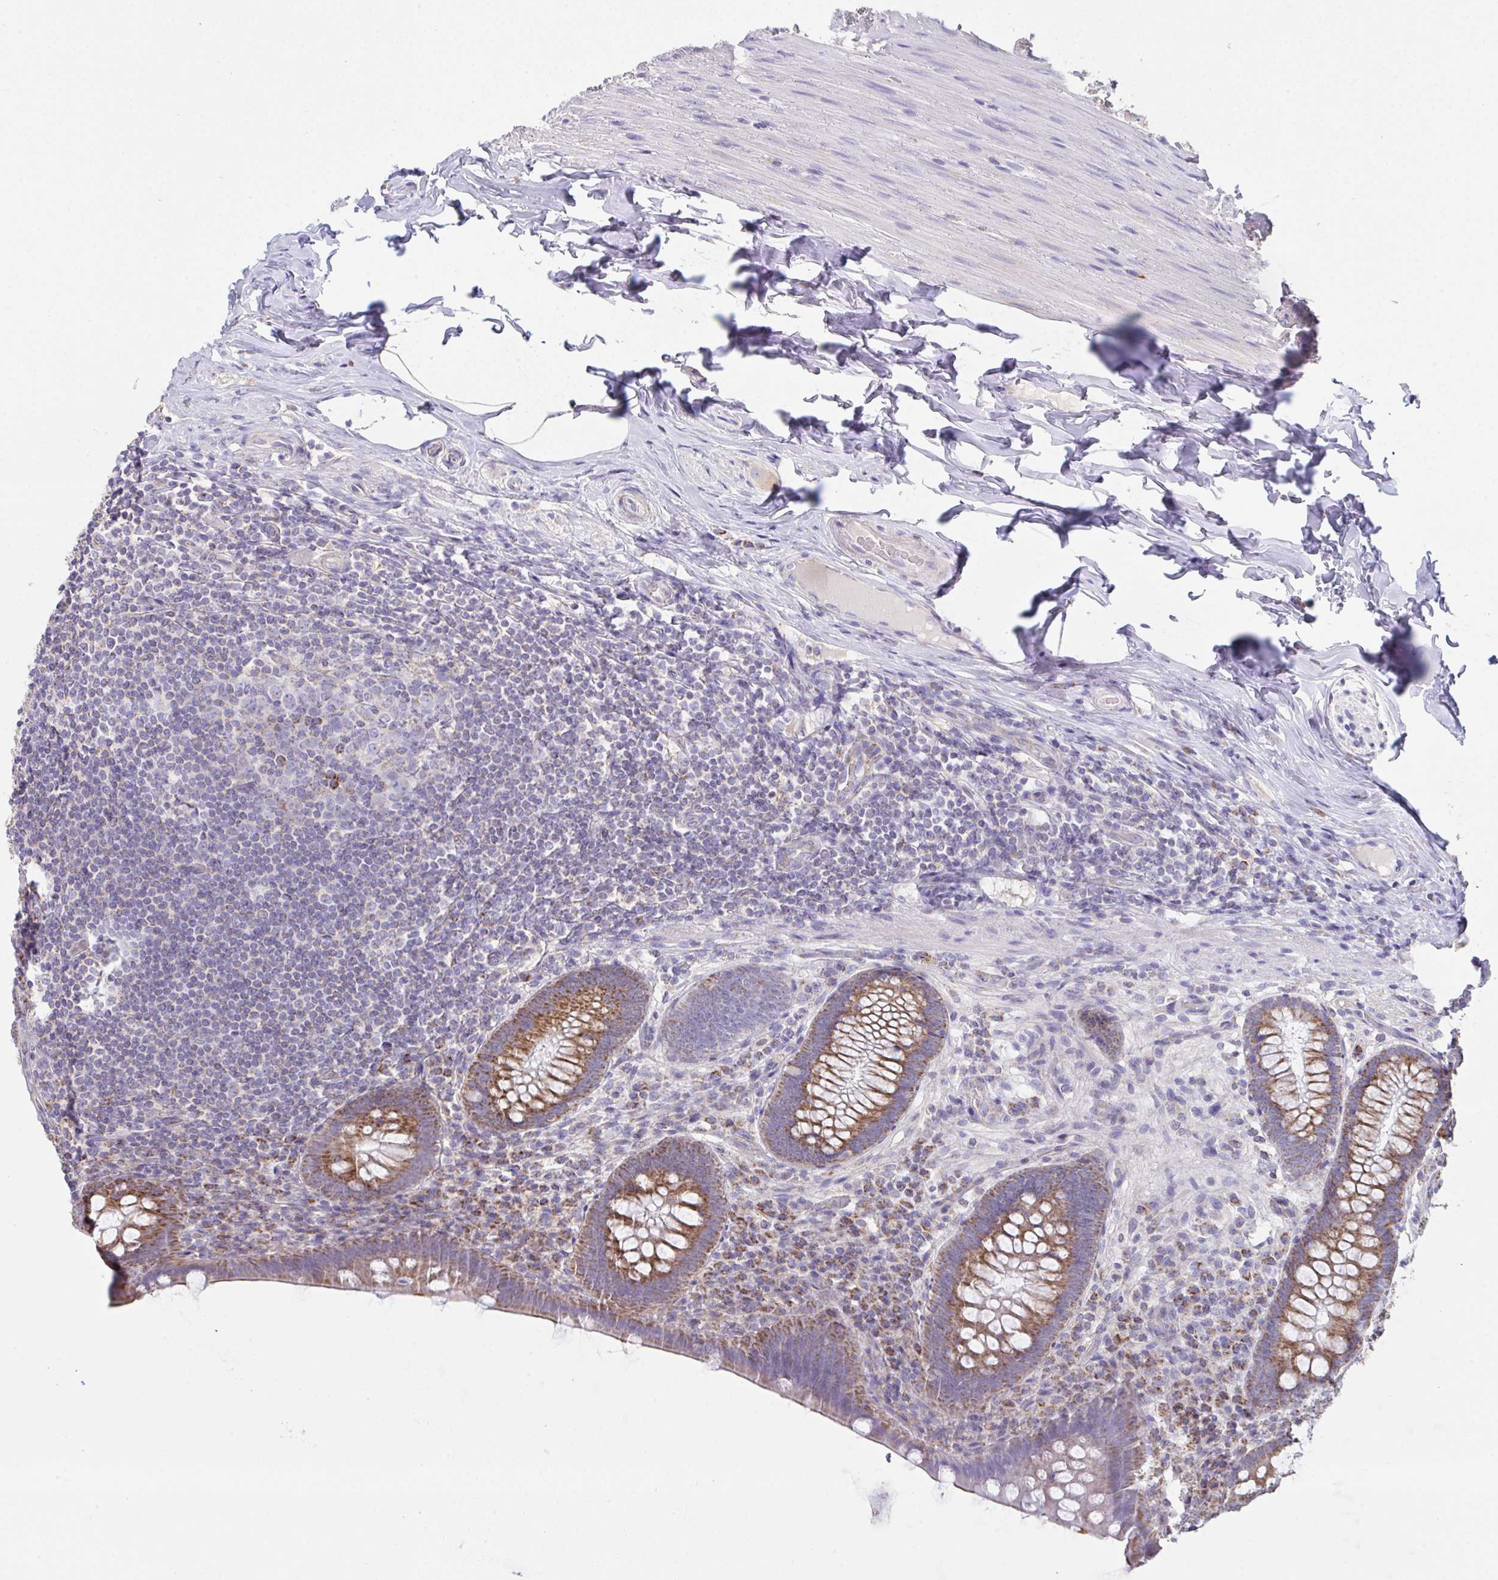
{"staining": {"intensity": "strong", "quantity": ">75%", "location": "cytoplasmic/membranous"}, "tissue": "appendix", "cell_type": "Glandular cells", "image_type": "normal", "snomed": [{"axis": "morphology", "description": "Normal tissue, NOS"}, {"axis": "topography", "description": "Appendix"}], "caption": "Unremarkable appendix exhibits strong cytoplasmic/membranous expression in approximately >75% of glandular cells.", "gene": "DOK7", "patient": {"sex": "male", "age": 71}}